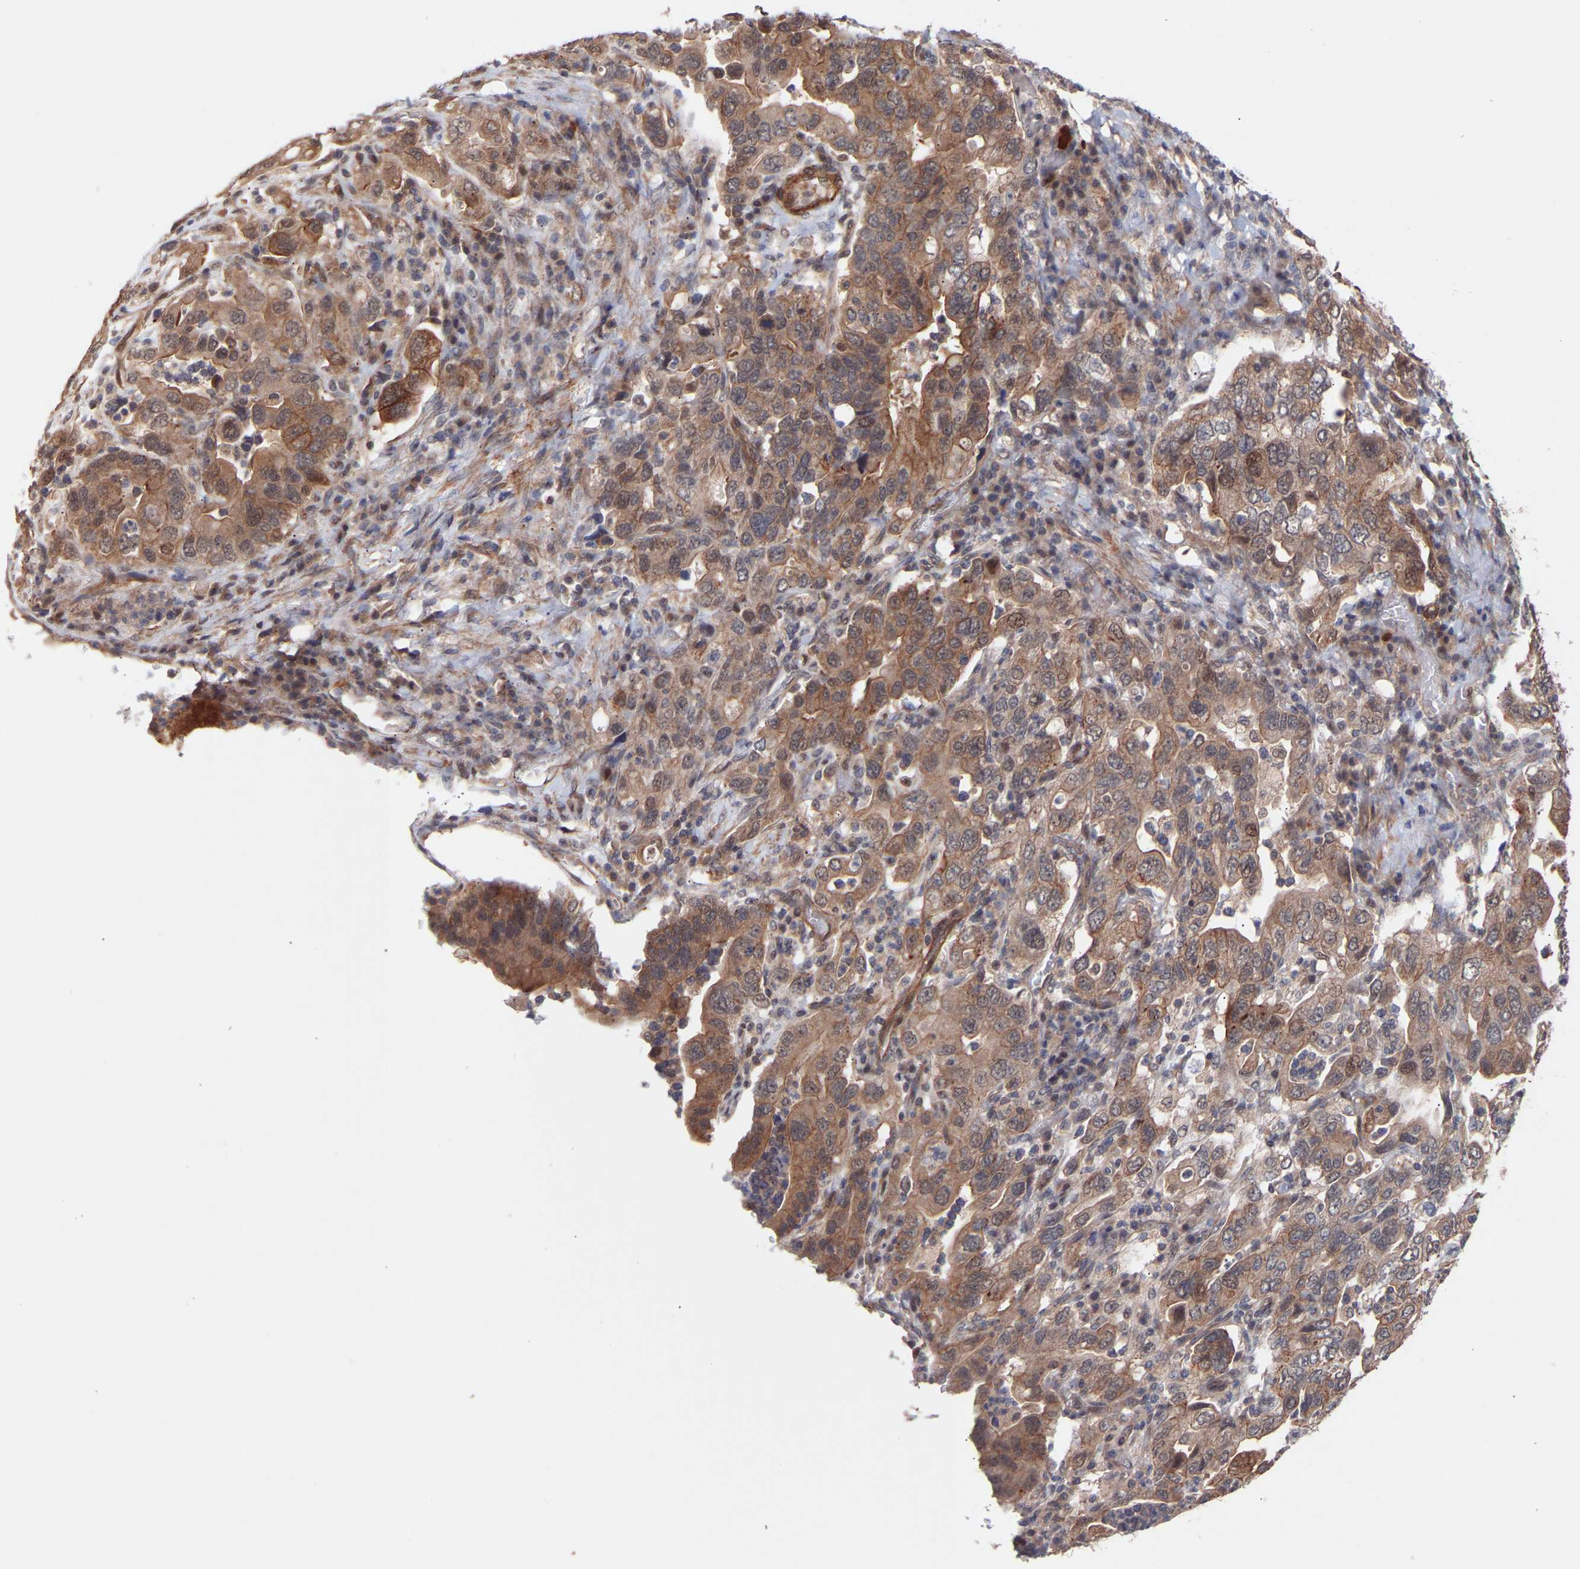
{"staining": {"intensity": "moderate", "quantity": ">75%", "location": "cytoplasmic/membranous"}, "tissue": "stomach cancer", "cell_type": "Tumor cells", "image_type": "cancer", "snomed": [{"axis": "morphology", "description": "Adenocarcinoma, NOS"}, {"axis": "topography", "description": "Stomach, upper"}], "caption": "Stomach cancer (adenocarcinoma) tissue shows moderate cytoplasmic/membranous expression in approximately >75% of tumor cells", "gene": "PDLIM5", "patient": {"sex": "male", "age": 62}}